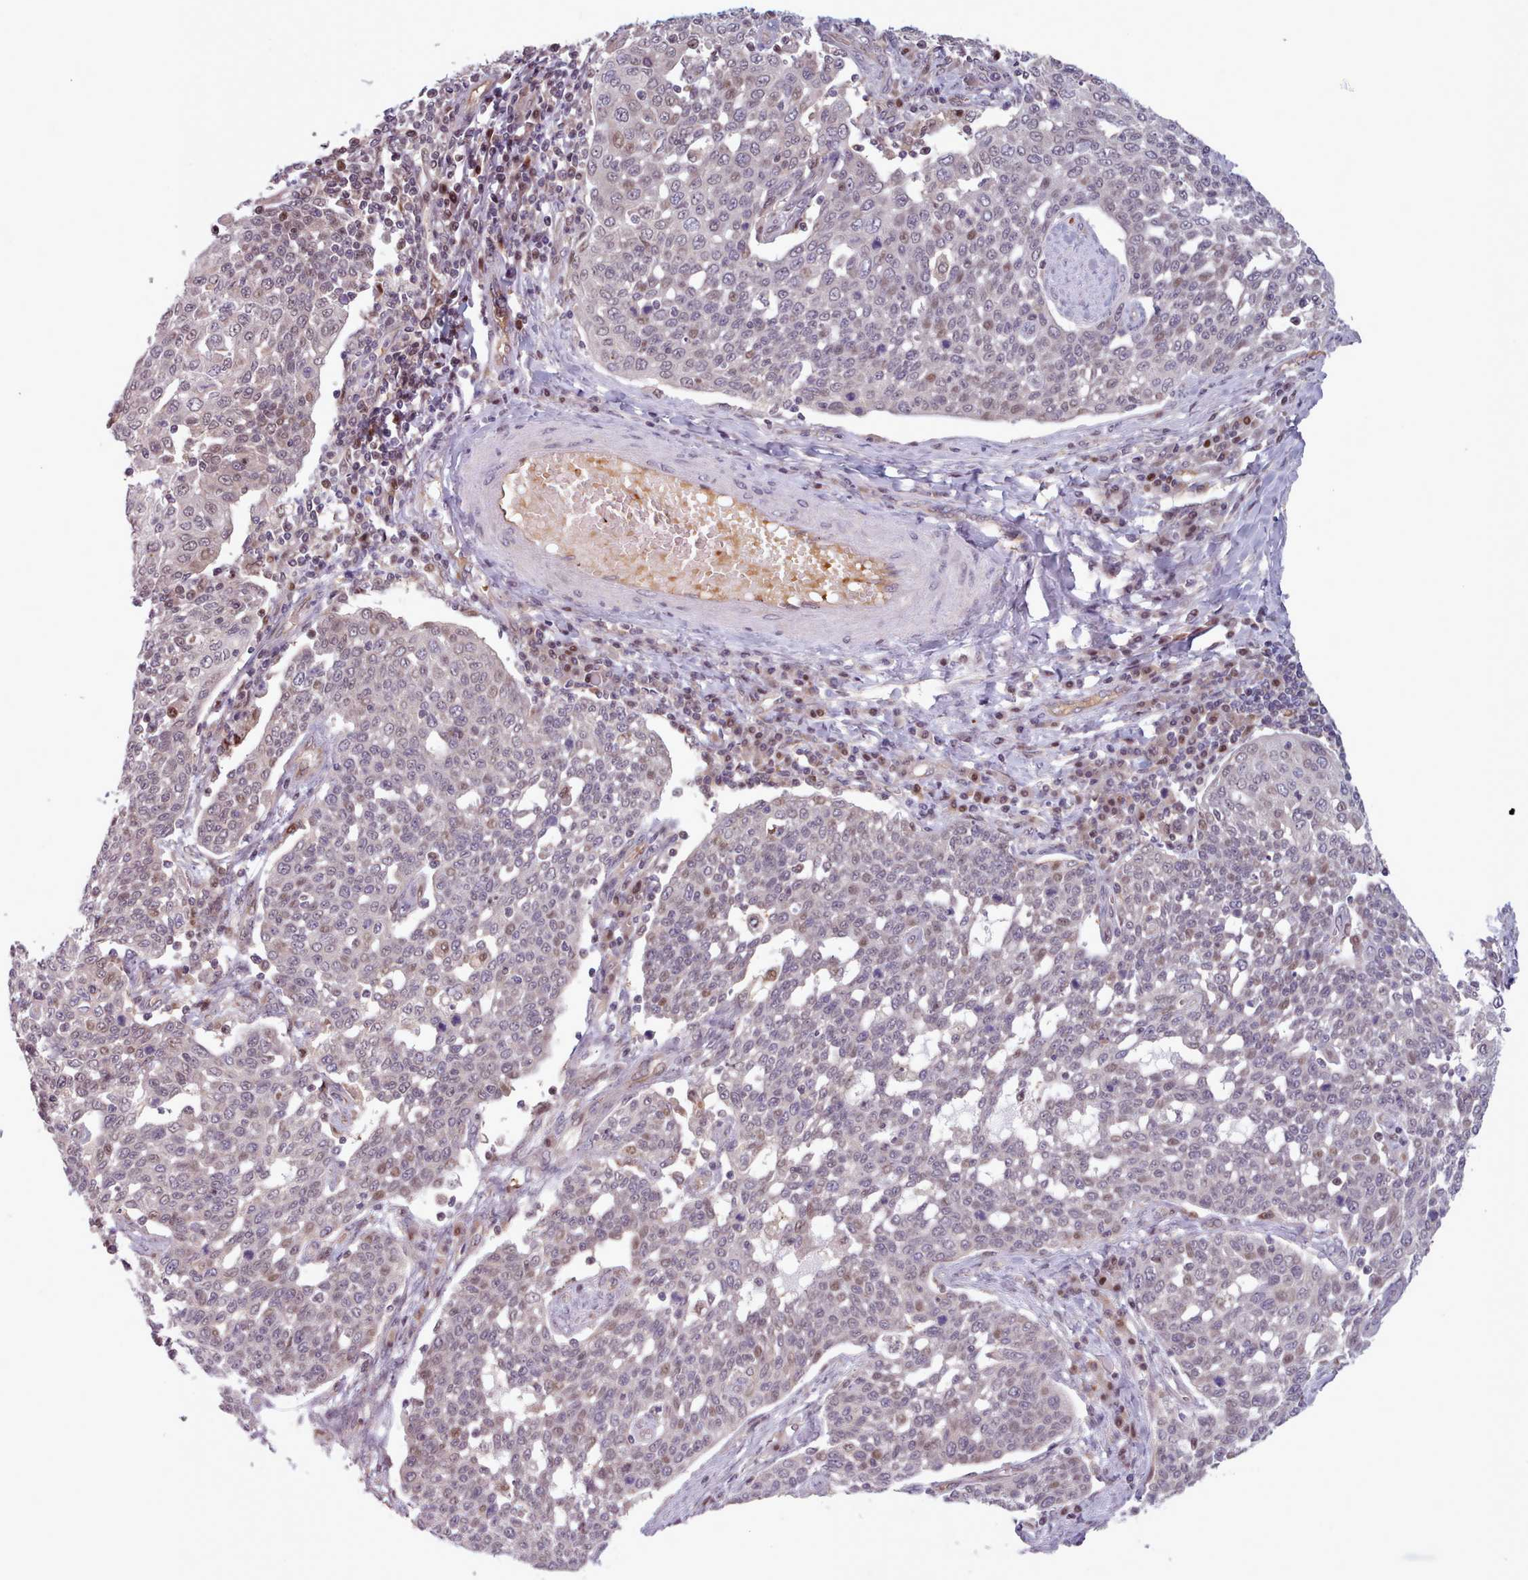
{"staining": {"intensity": "weak", "quantity": "25%-75%", "location": "nuclear"}, "tissue": "cervical cancer", "cell_type": "Tumor cells", "image_type": "cancer", "snomed": [{"axis": "morphology", "description": "Squamous cell carcinoma, NOS"}, {"axis": "topography", "description": "Cervix"}], "caption": "Immunohistochemical staining of cervical cancer (squamous cell carcinoma) shows low levels of weak nuclear staining in about 25%-75% of tumor cells.", "gene": "KBTBD7", "patient": {"sex": "female", "age": 34}}